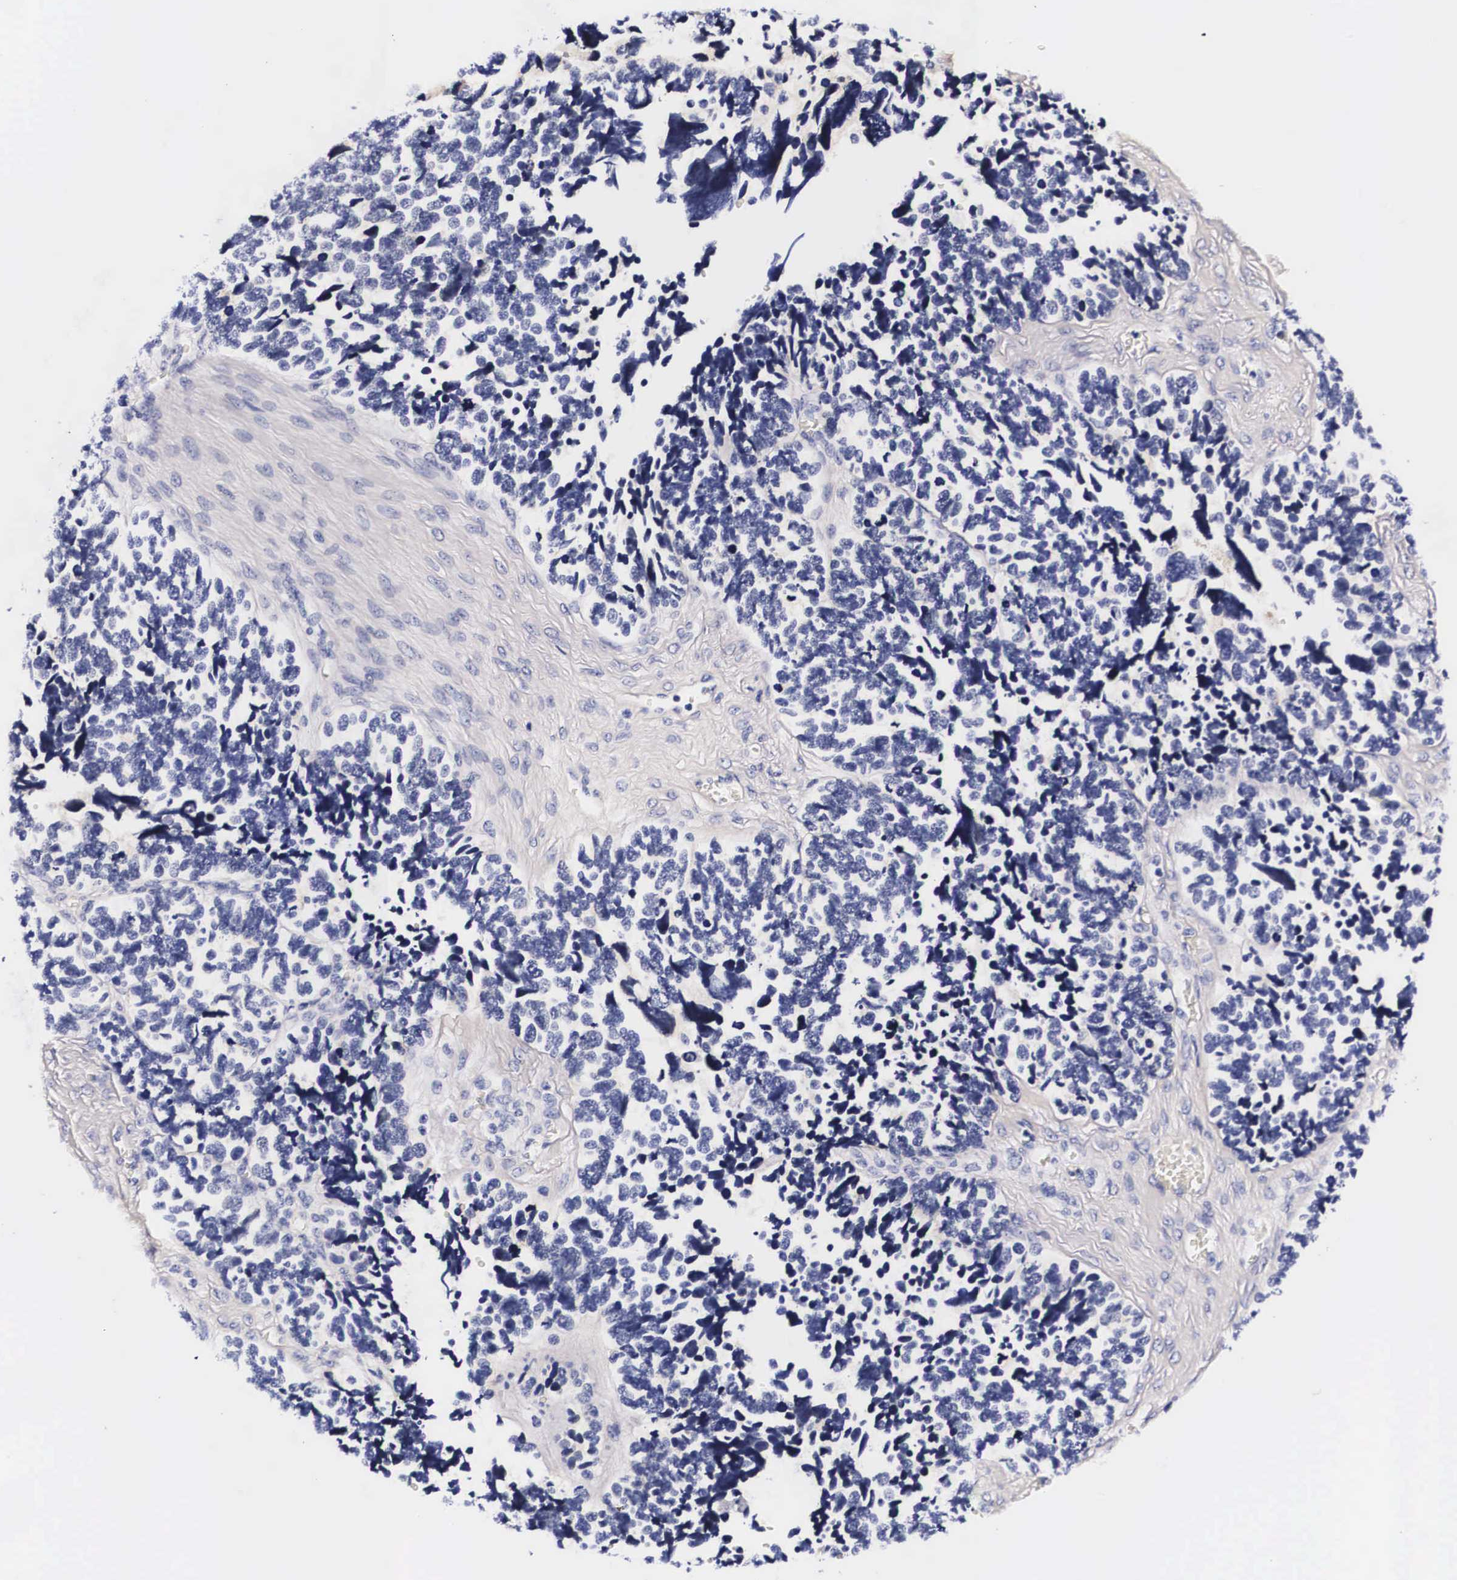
{"staining": {"intensity": "negative", "quantity": "none", "location": "none"}, "tissue": "ovarian cancer", "cell_type": "Tumor cells", "image_type": "cancer", "snomed": [{"axis": "morphology", "description": "Cystadenocarcinoma, serous, NOS"}, {"axis": "topography", "description": "Ovary"}], "caption": "Immunohistochemistry photomicrograph of neoplastic tissue: serous cystadenocarcinoma (ovarian) stained with DAB (3,3'-diaminobenzidine) reveals no significant protein expression in tumor cells.", "gene": "PHETA2", "patient": {"sex": "female", "age": 77}}